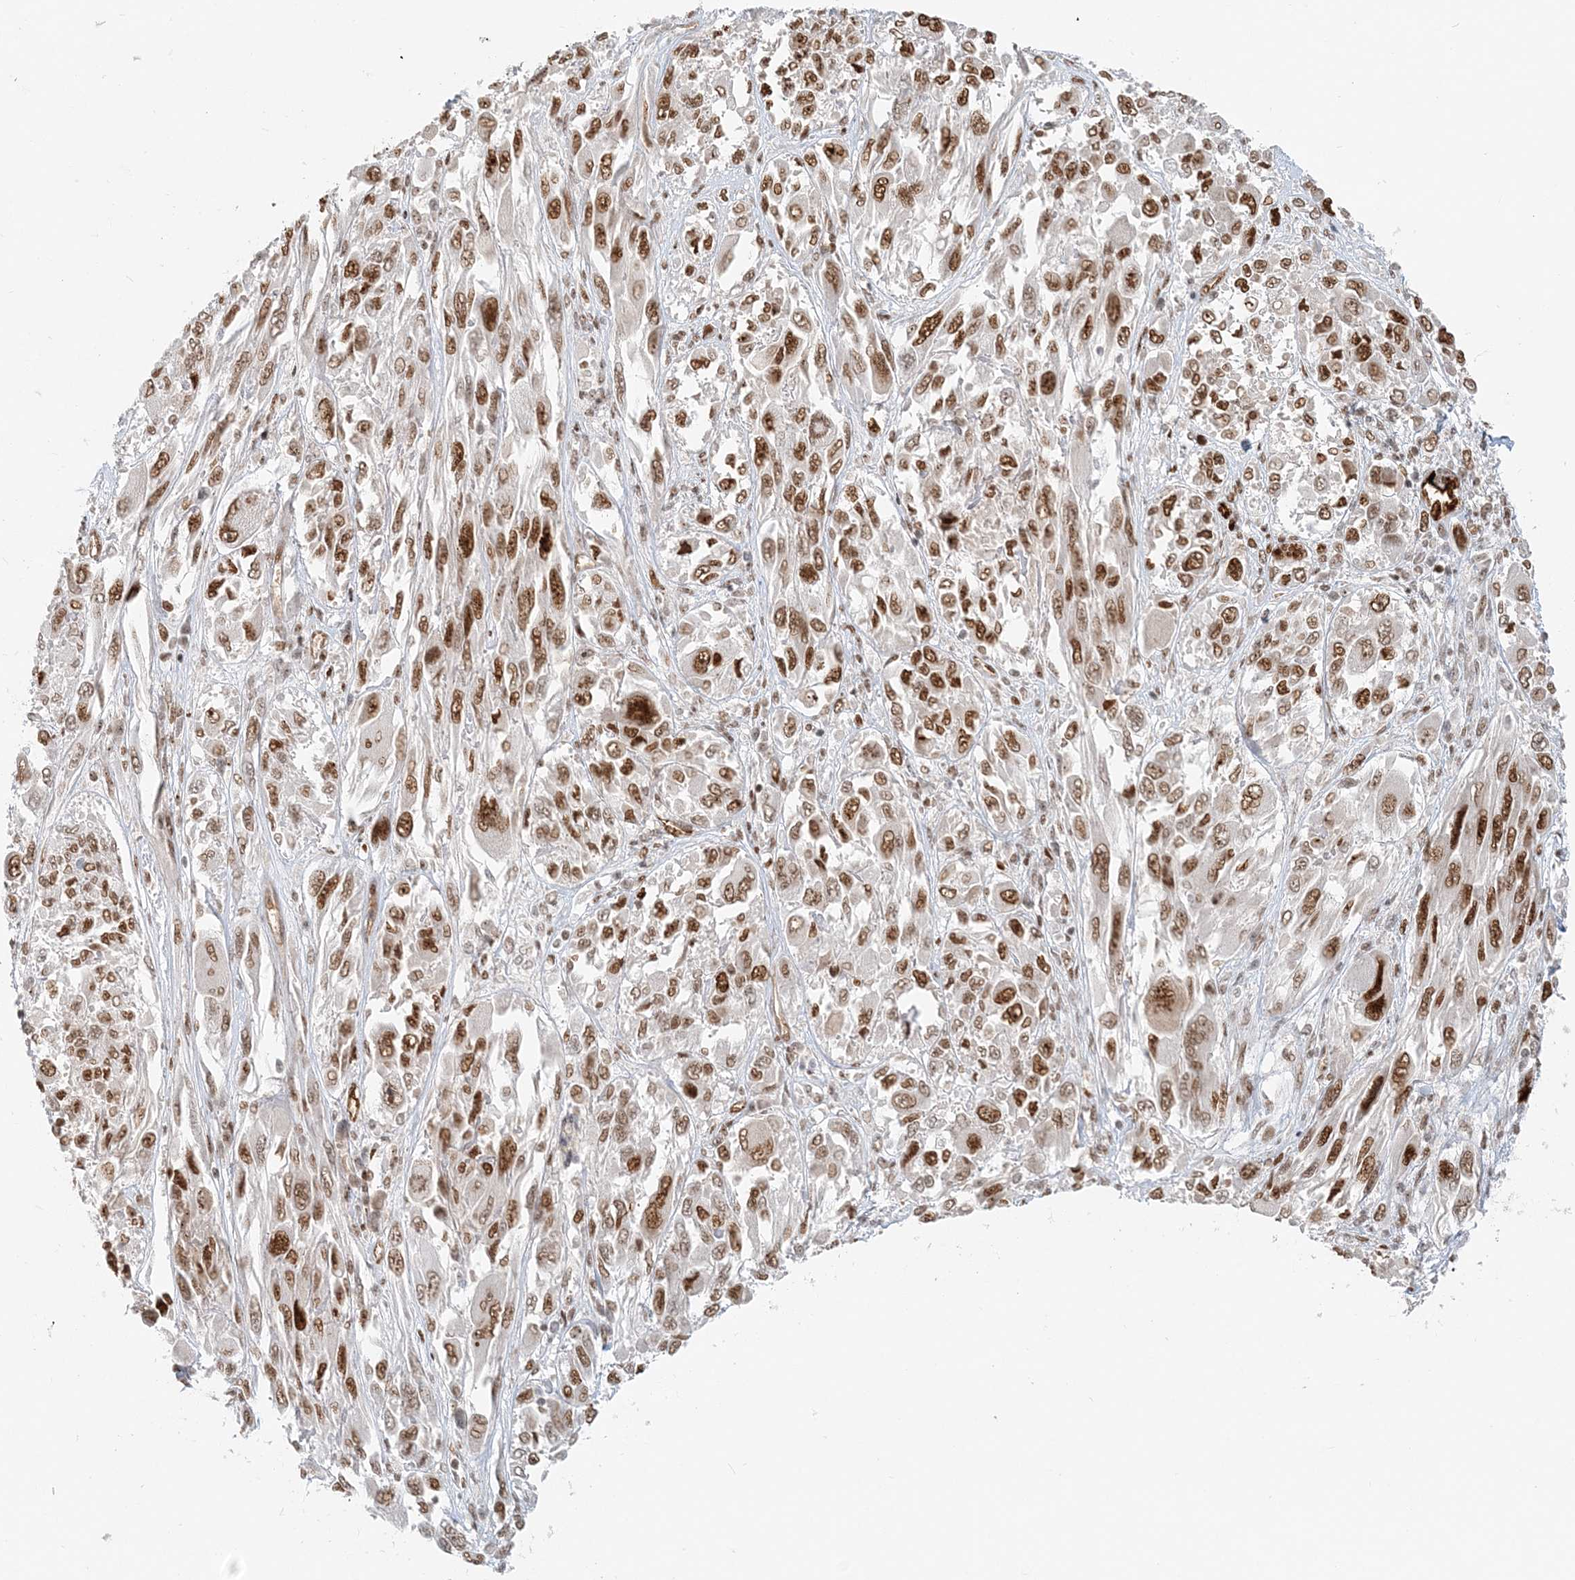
{"staining": {"intensity": "moderate", "quantity": ">75%", "location": "nuclear"}, "tissue": "melanoma", "cell_type": "Tumor cells", "image_type": "cancer", "snomed": [{"axis": "morphology", "description": "Malignant melanoma, NOS"}, {"axis": "topography", "description": "Skin"}], "caption": "Moderate nuclear protein staining is appreciated in about >75% of tumor cells in malignant melanoma.", "gene": "BAZ1B", "patient": {"sex": "female", "age": 91}}